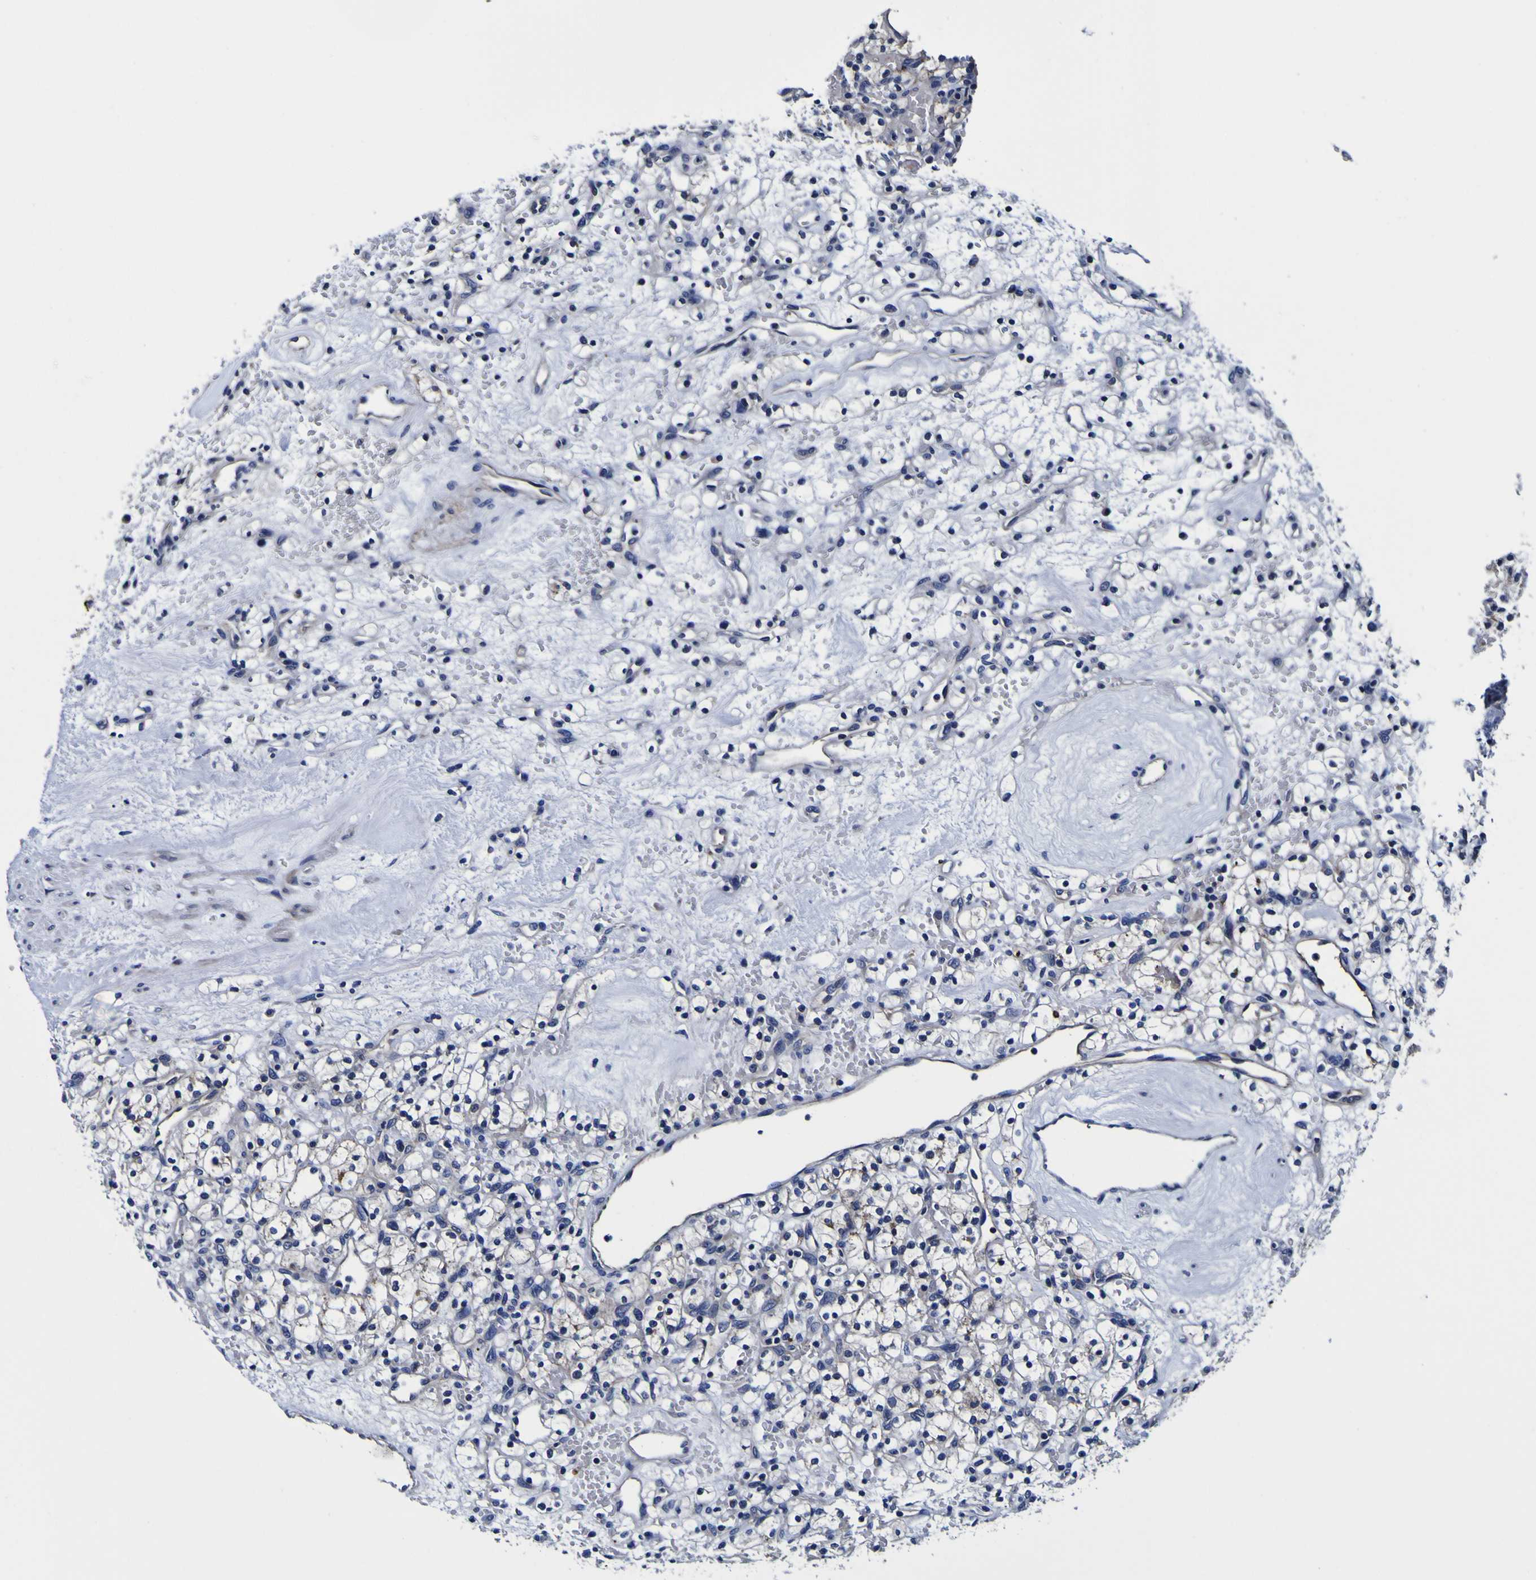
{"staining": {"intensity": "negative", "quantity": "none", "location": "none"}, "tissue": "renal cancer", "cell_type": "Tumor cells", "image_type": "cancer", "snomed": [{"axis": "morphology", "description": "Adenocarcinoma, NOS"}, {"axis": "topography", "description": "Kidney"}], "caption": "Human adenocarcinoma (renal) stained for a protein using immunohistochemistry (IHC) exhibits no expression in tumor cells.", "gene": "PDLIM4", "patient": {"sex": "female", "age": 60}}